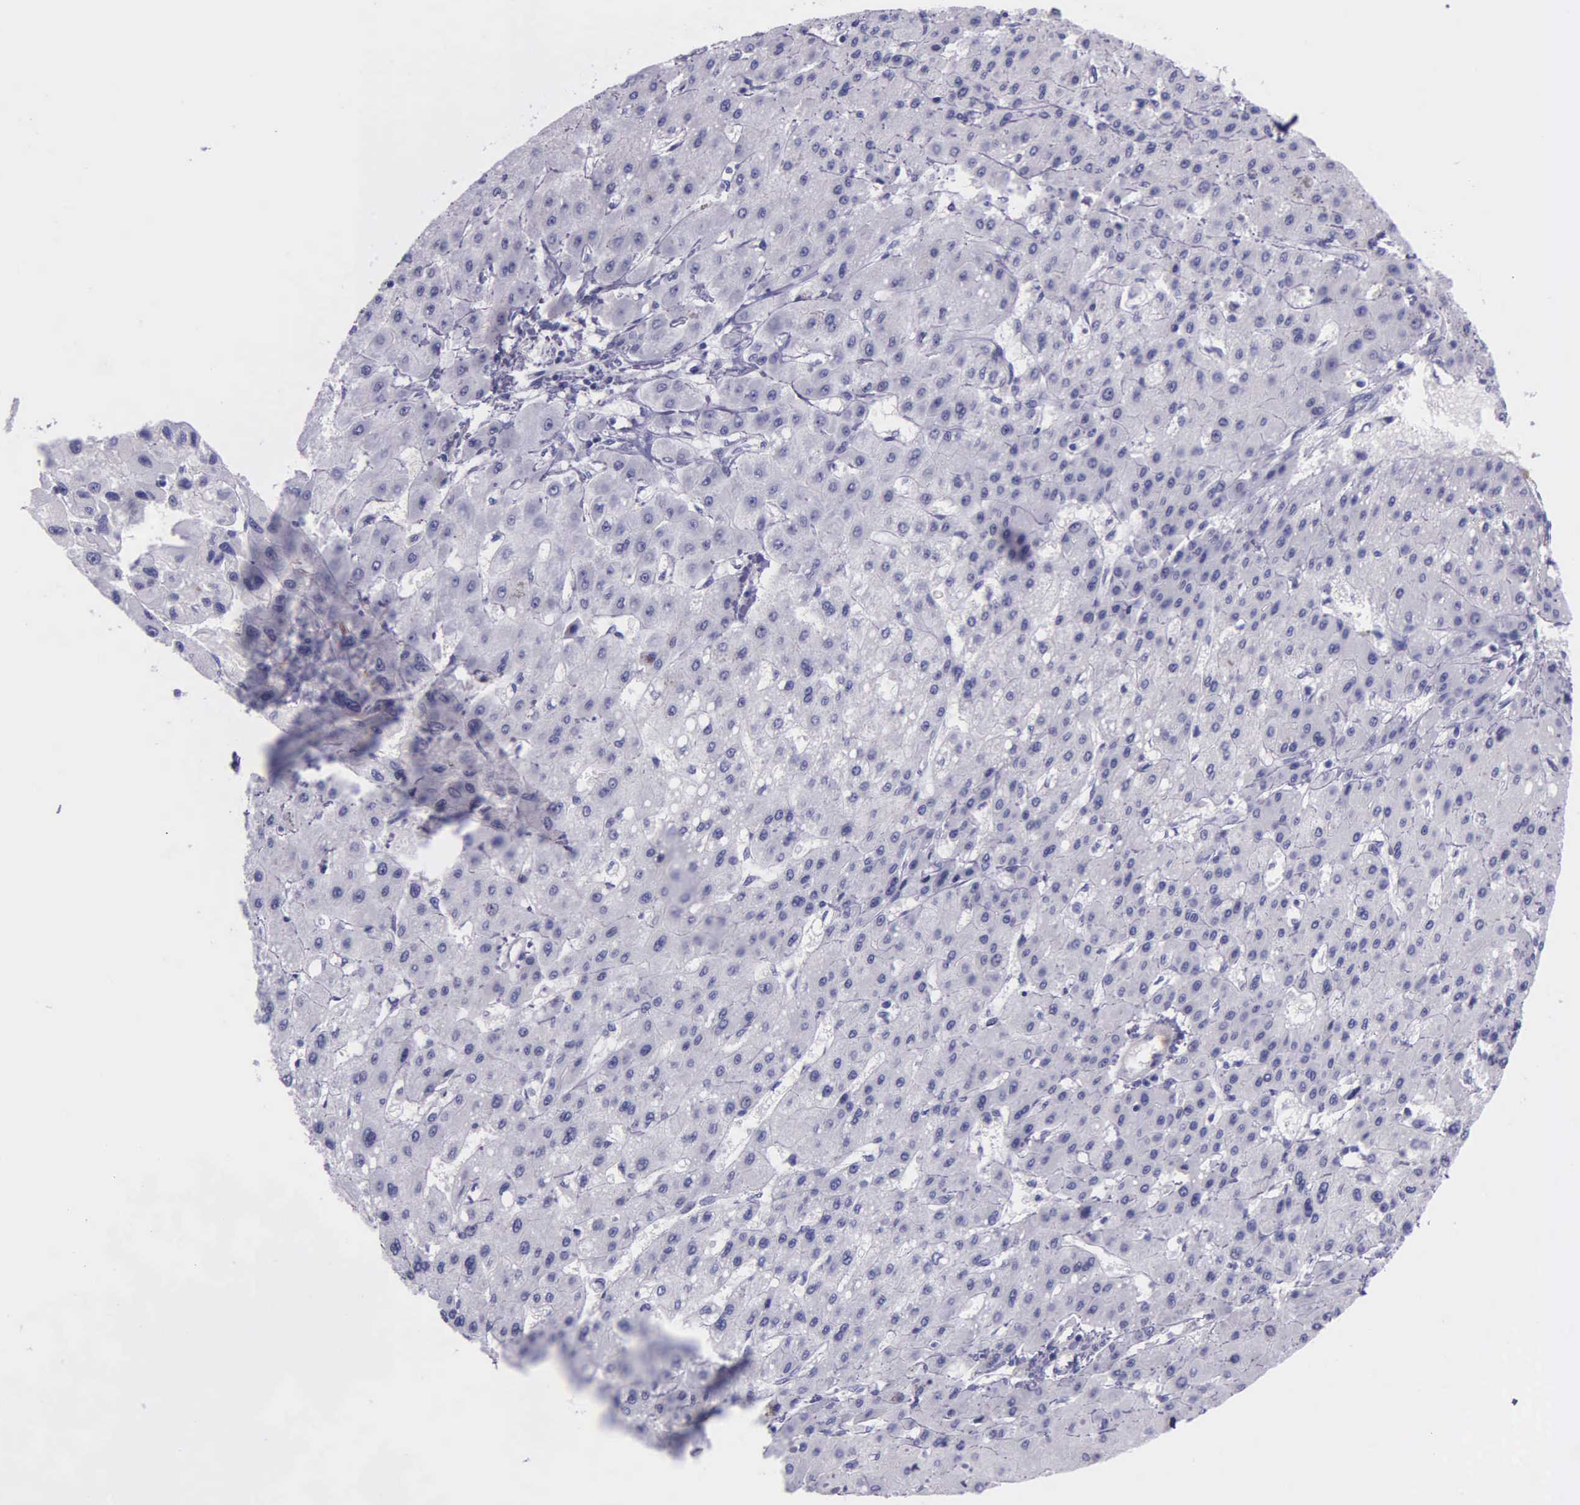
{"staining": {"intensity": "negative", "quantity": "none", "location": "none"}, "tissue": "liver cancer", "cell_type": "Tumor cells", "image_type": "cancer", "snomed": [{"axis": "morphology", "description": "Carcinoma, Hepatocellular, NOS"}, {"axis": "topography", "description": "Liver"}], "caption": "DAB (3,3'-diaminobenzidine) immunohistochemical staining of liver cancer reveals no significant positivity in tumor cells. (Immunohistochemistry, brightfield microscopy, high magnification).", "gene": "AHNAK2", "patient": {"sex": "female", "age": 52}}